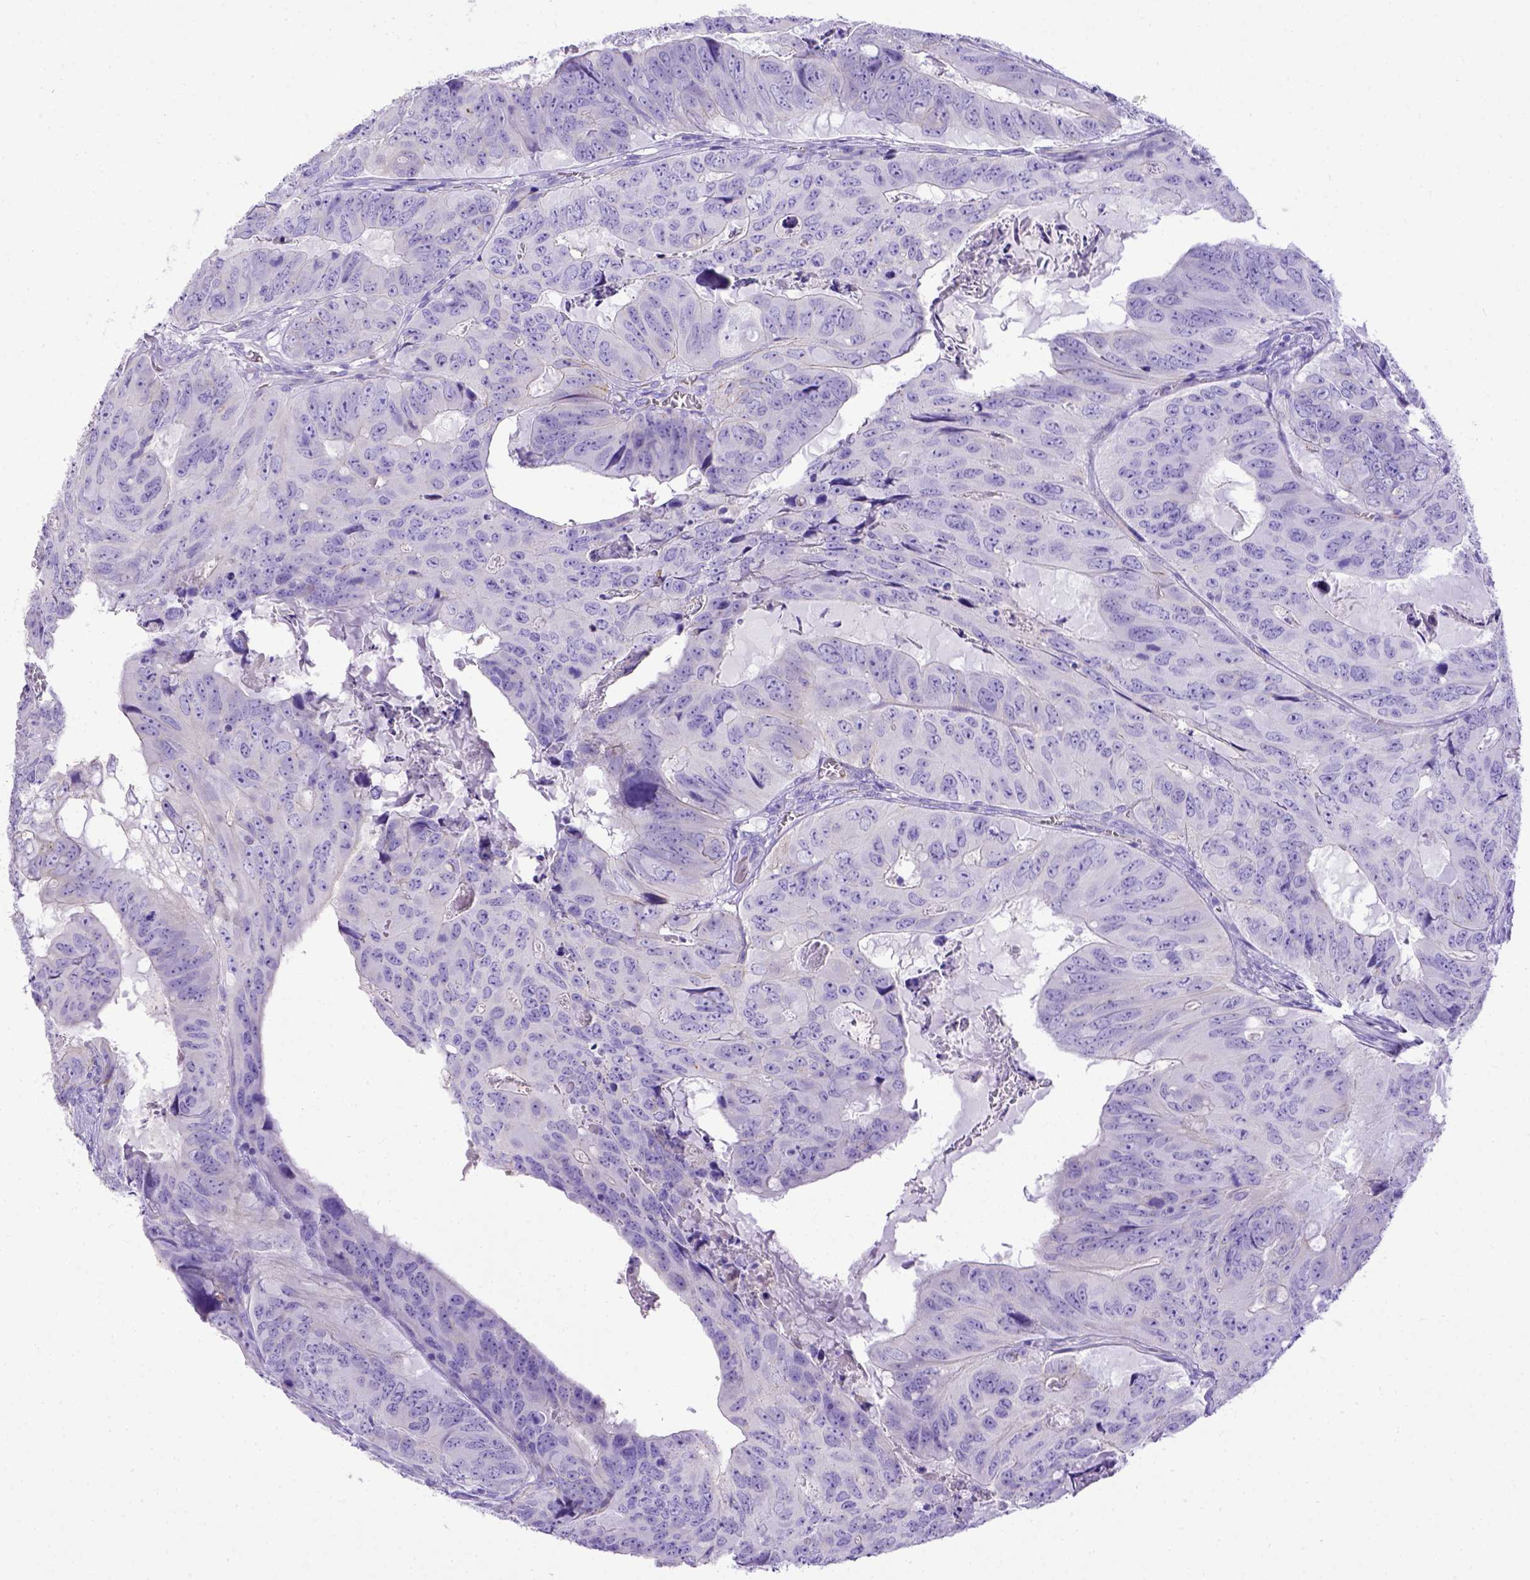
{"staining": {"intensity": "negative", "quantity": "none", "location": "none"}, "tissue": "colorectal cancer", "cell_type": "Tumor cells", "image_type": "cancer", "snomed": [{"axis": "morphology", "description": "Adenocarcinoma, NOS"}, {"axis": "topography", "description": "Colon"}], "caption": "This is a image of IHC staining of colorectal cancer (adenocarcinoma), which shows no expression in tumor cells.", "gene": "LRRC18", "patient": {"sex": "male", "age": 79}}